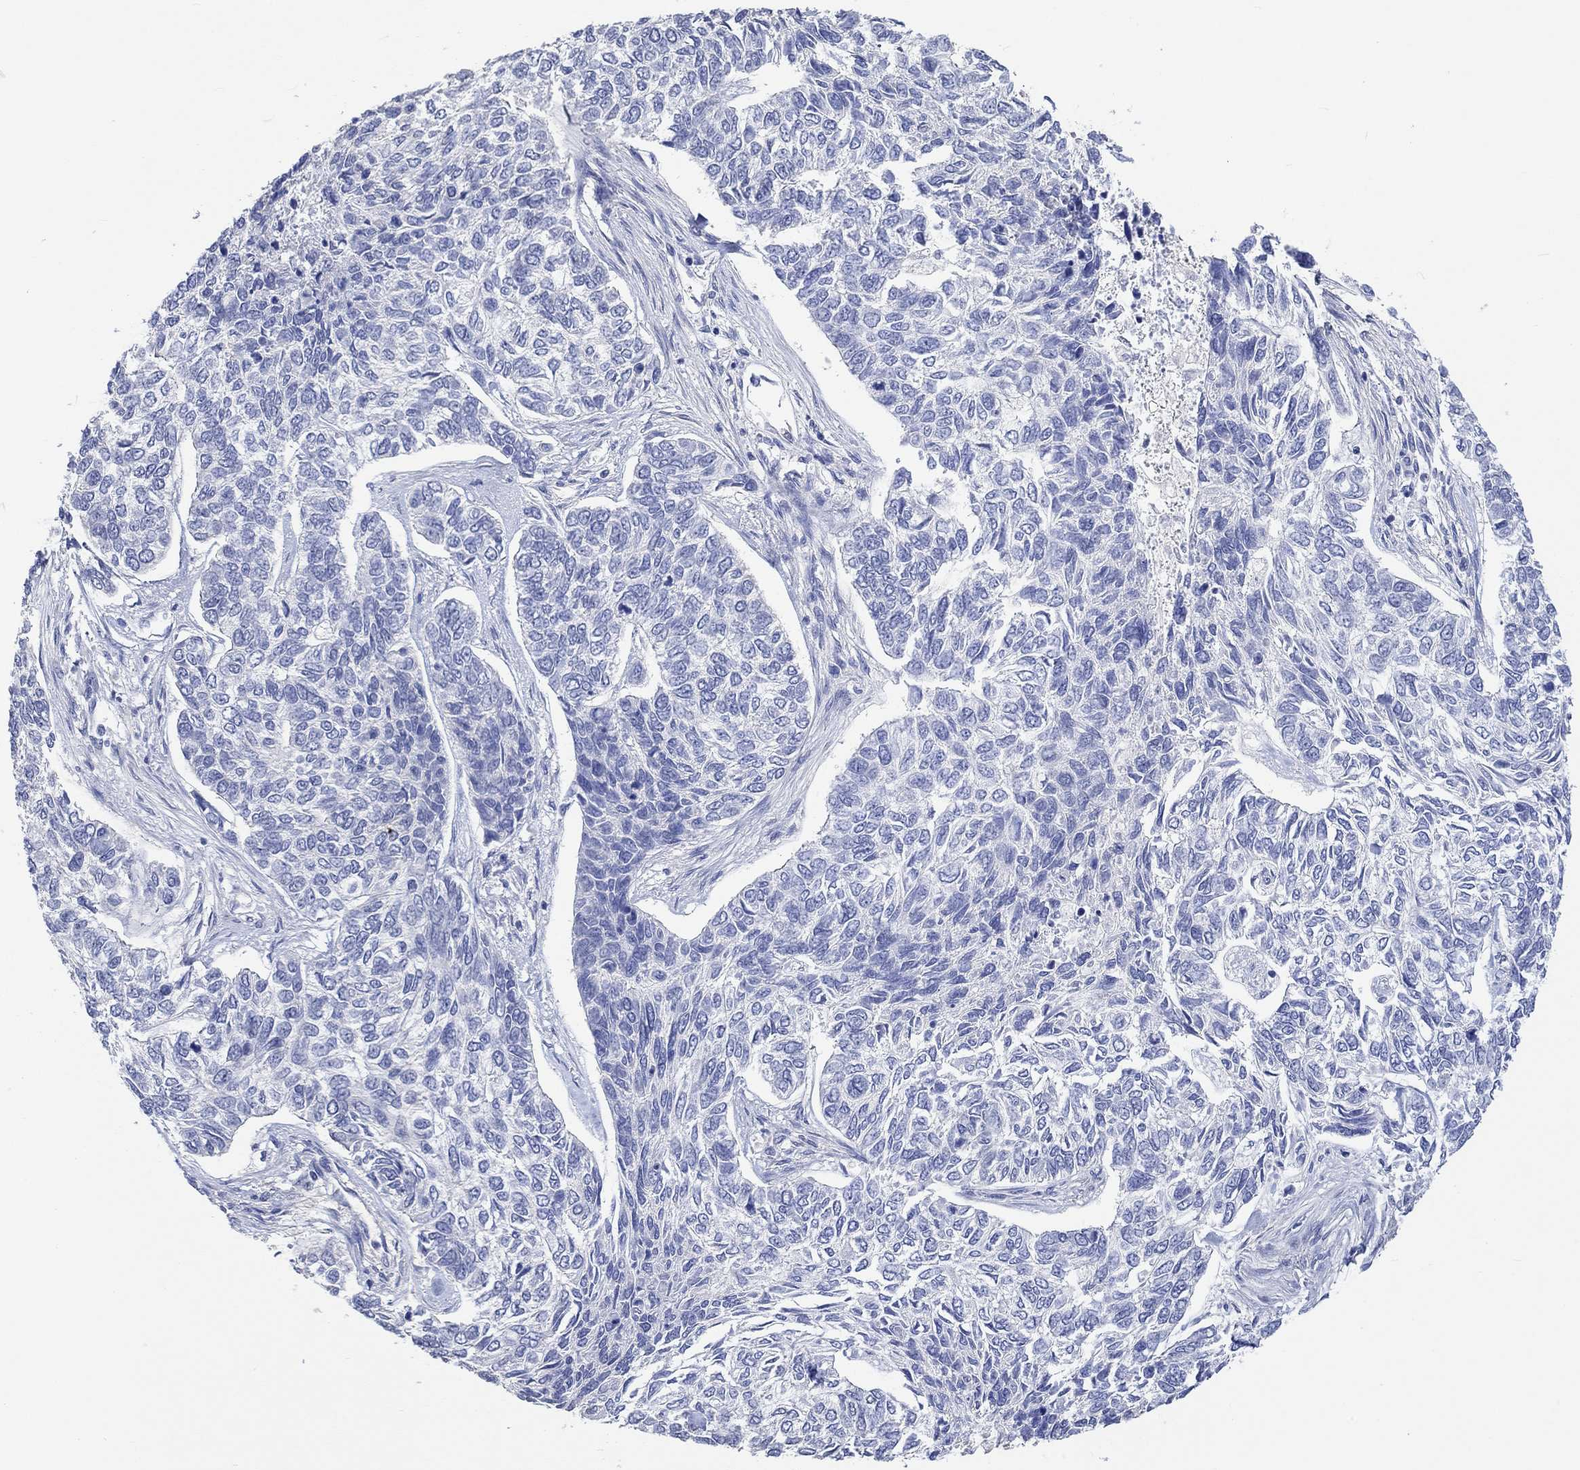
{"staining": {"intensity": "negative", "quantity": "none", "location": "none"}, "tissue": "skin cancer", "cell_type": "Tumor cells", "image_type": "cancer", "snomed": [{"axis": "morphology", "description": "Basal cell carcinoma"}, {"axis": "topography", "description": "Skin"}], "caption": "IHC of human skin basal cell carcinoma shows no expression in tumor cells. (DAB (3,3'-diaminobenzidine) IHC visualized using brightfield microscopy, high magnification).", "gene": "PNMA5", "patient": {"sex": "female", "age": 65}}